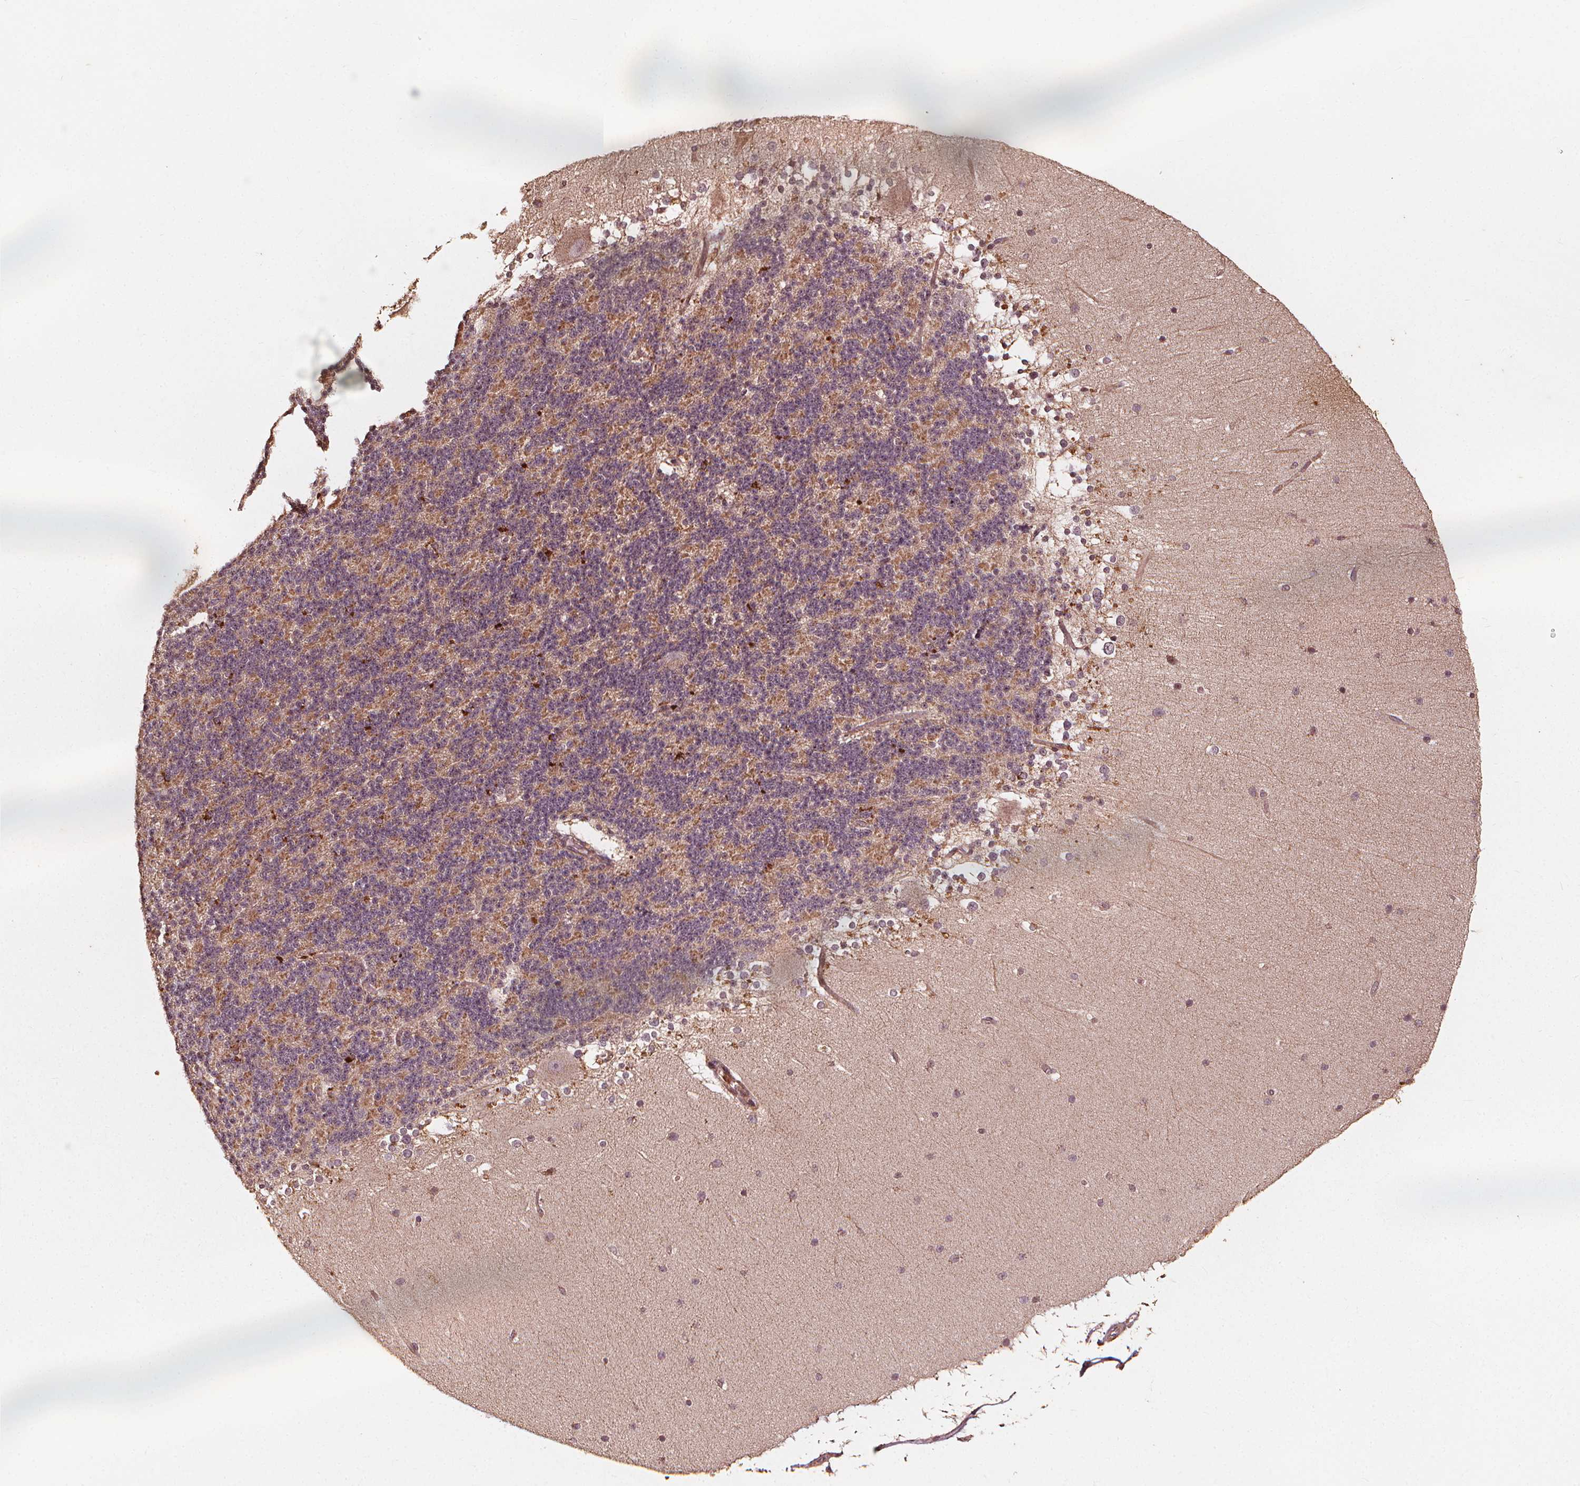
{"staining": {"intensity": "weak", "quantity": "25%-75%", "location": "cytoplasmic/membranous"}, "tissue": "cerebellum", "cell_type": "Cells in granular layer", "image_type": "normal", "snomed": [{"axis": "morphology", "description": "Normal tissue, NOS"}, {"axis": "topography", "description": "Cerebellum"}], "caption": "Protein staining of unremarkable cerebellum exhibits weak cytoplasmic/membranous staining in approximately 25%-75% of cells in granular layer. The staining was performed using DAB to visualize the protein expression in brown, while the nuclei were stained in blue with hematoxylin (Magnification: 20x).", "gene": "NPC1", "patient": {"sex": "female", "age": 19}}